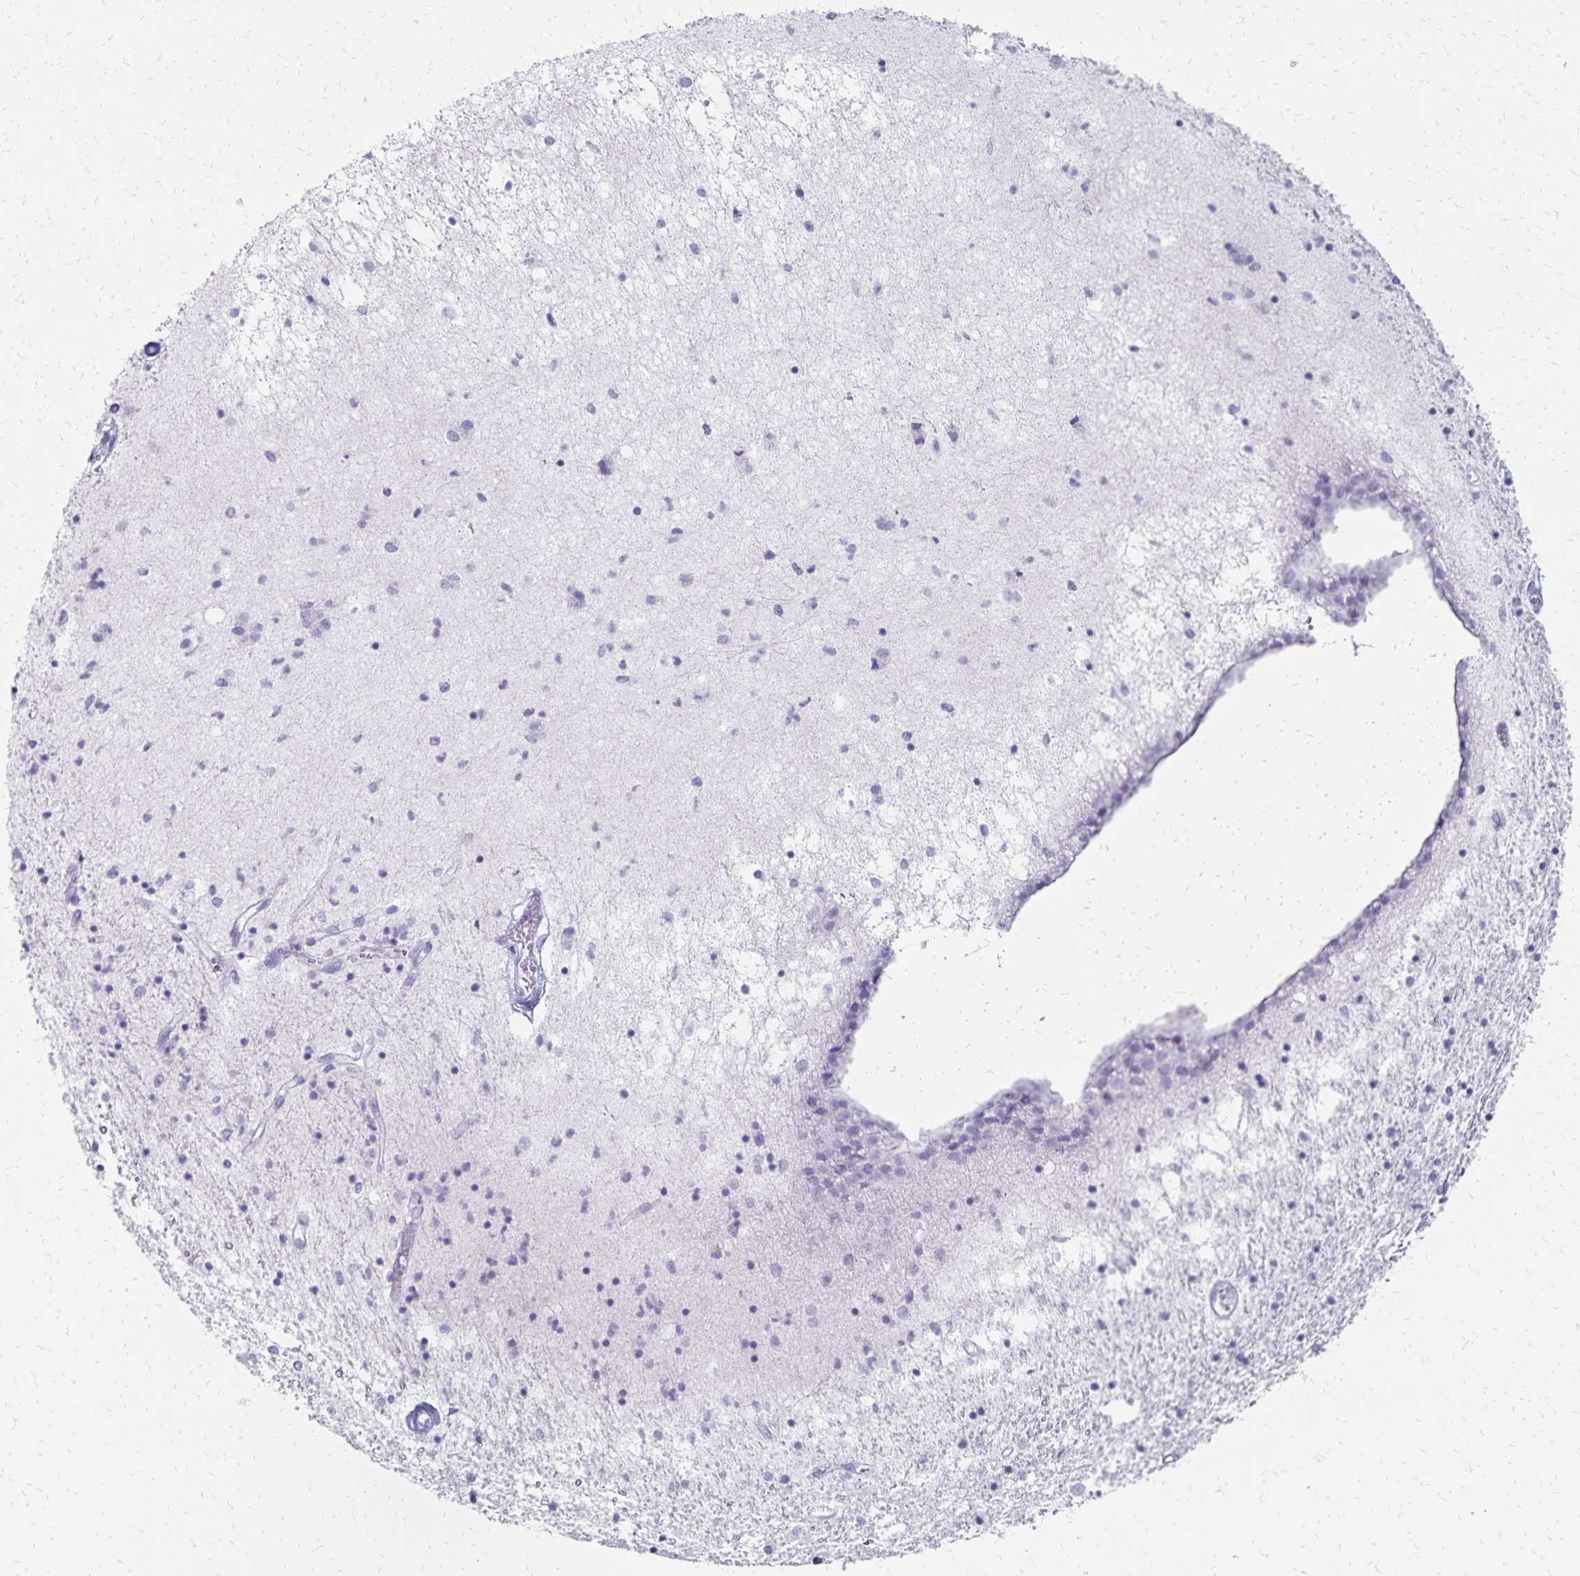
{"staining": {"intensity": "negative", "quantity": "none", "location": "none"}, "tissue": "caudate", "cell_type": "Glial cells", "image_type": "normal", "snomed": [{"axis": "morphology", "description": "Normal tissue, NOS"}, {"axis": "topography", "description": "Lateral ventricle wall"}], "caption": "Immunohistochemistry micrograph of normal human caudate stained for a protein (brown), which displays no positivity in glial cells.", "gene": "GIP", "patient": {"sex": "male", "age": 70}}